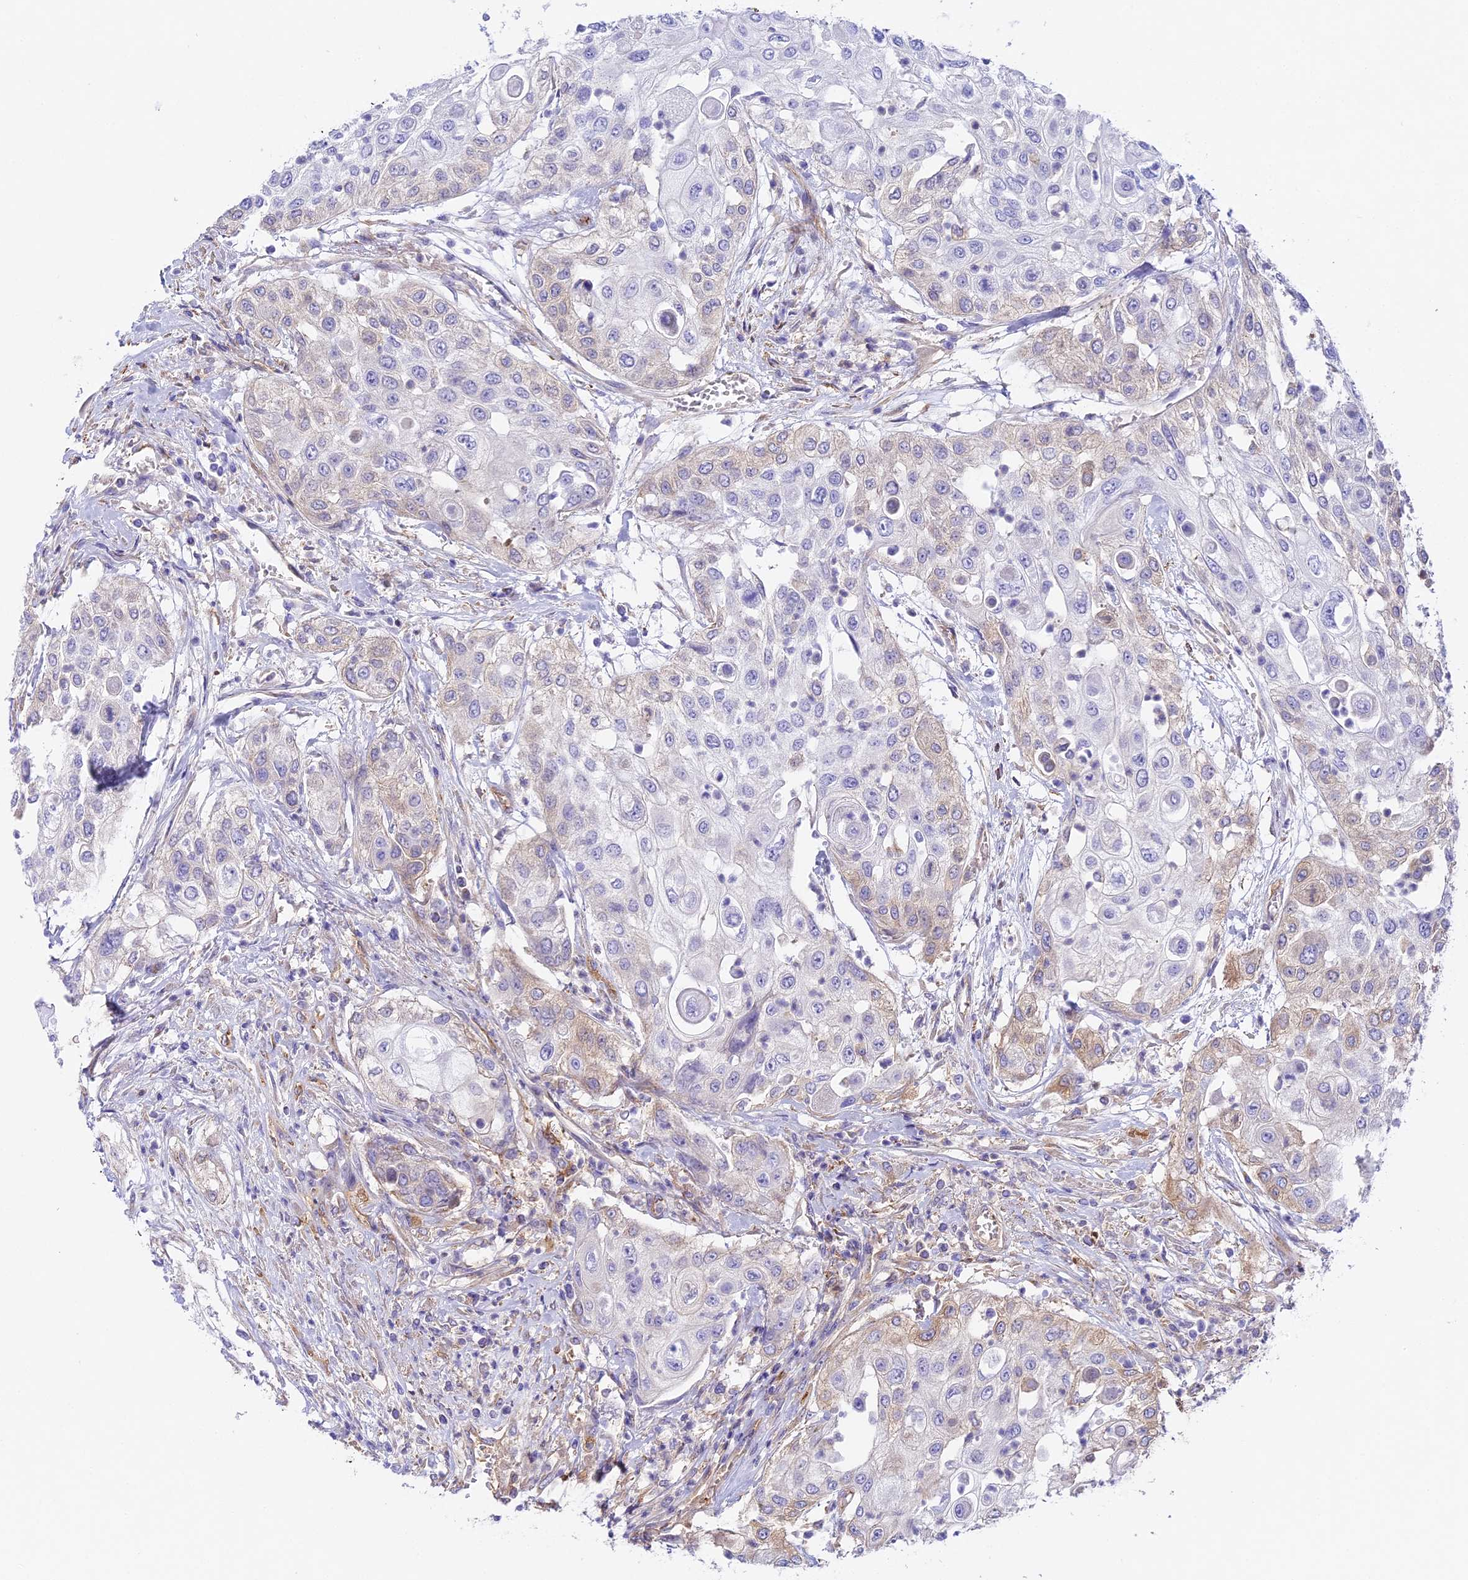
{"staining": {"intensity": "weak", "quantity": "<25%", "location": "cytoplasmic/membranous"}, "tissue": "urothelial cancer", "cell_type": "Tumor cells", "image_type": "cancer", "snomed": [{"axis": "morphology", "description": "Urothelial carcinoma, High grade"}, {"axis": "topography", "description": "Urinary bladder"}], "caption": "Protein analysis of urothelial cancer reveals no significant staining in tumor cells.", "gene": "HOMER3", "patient": {"sex": "female", "age": 79}}